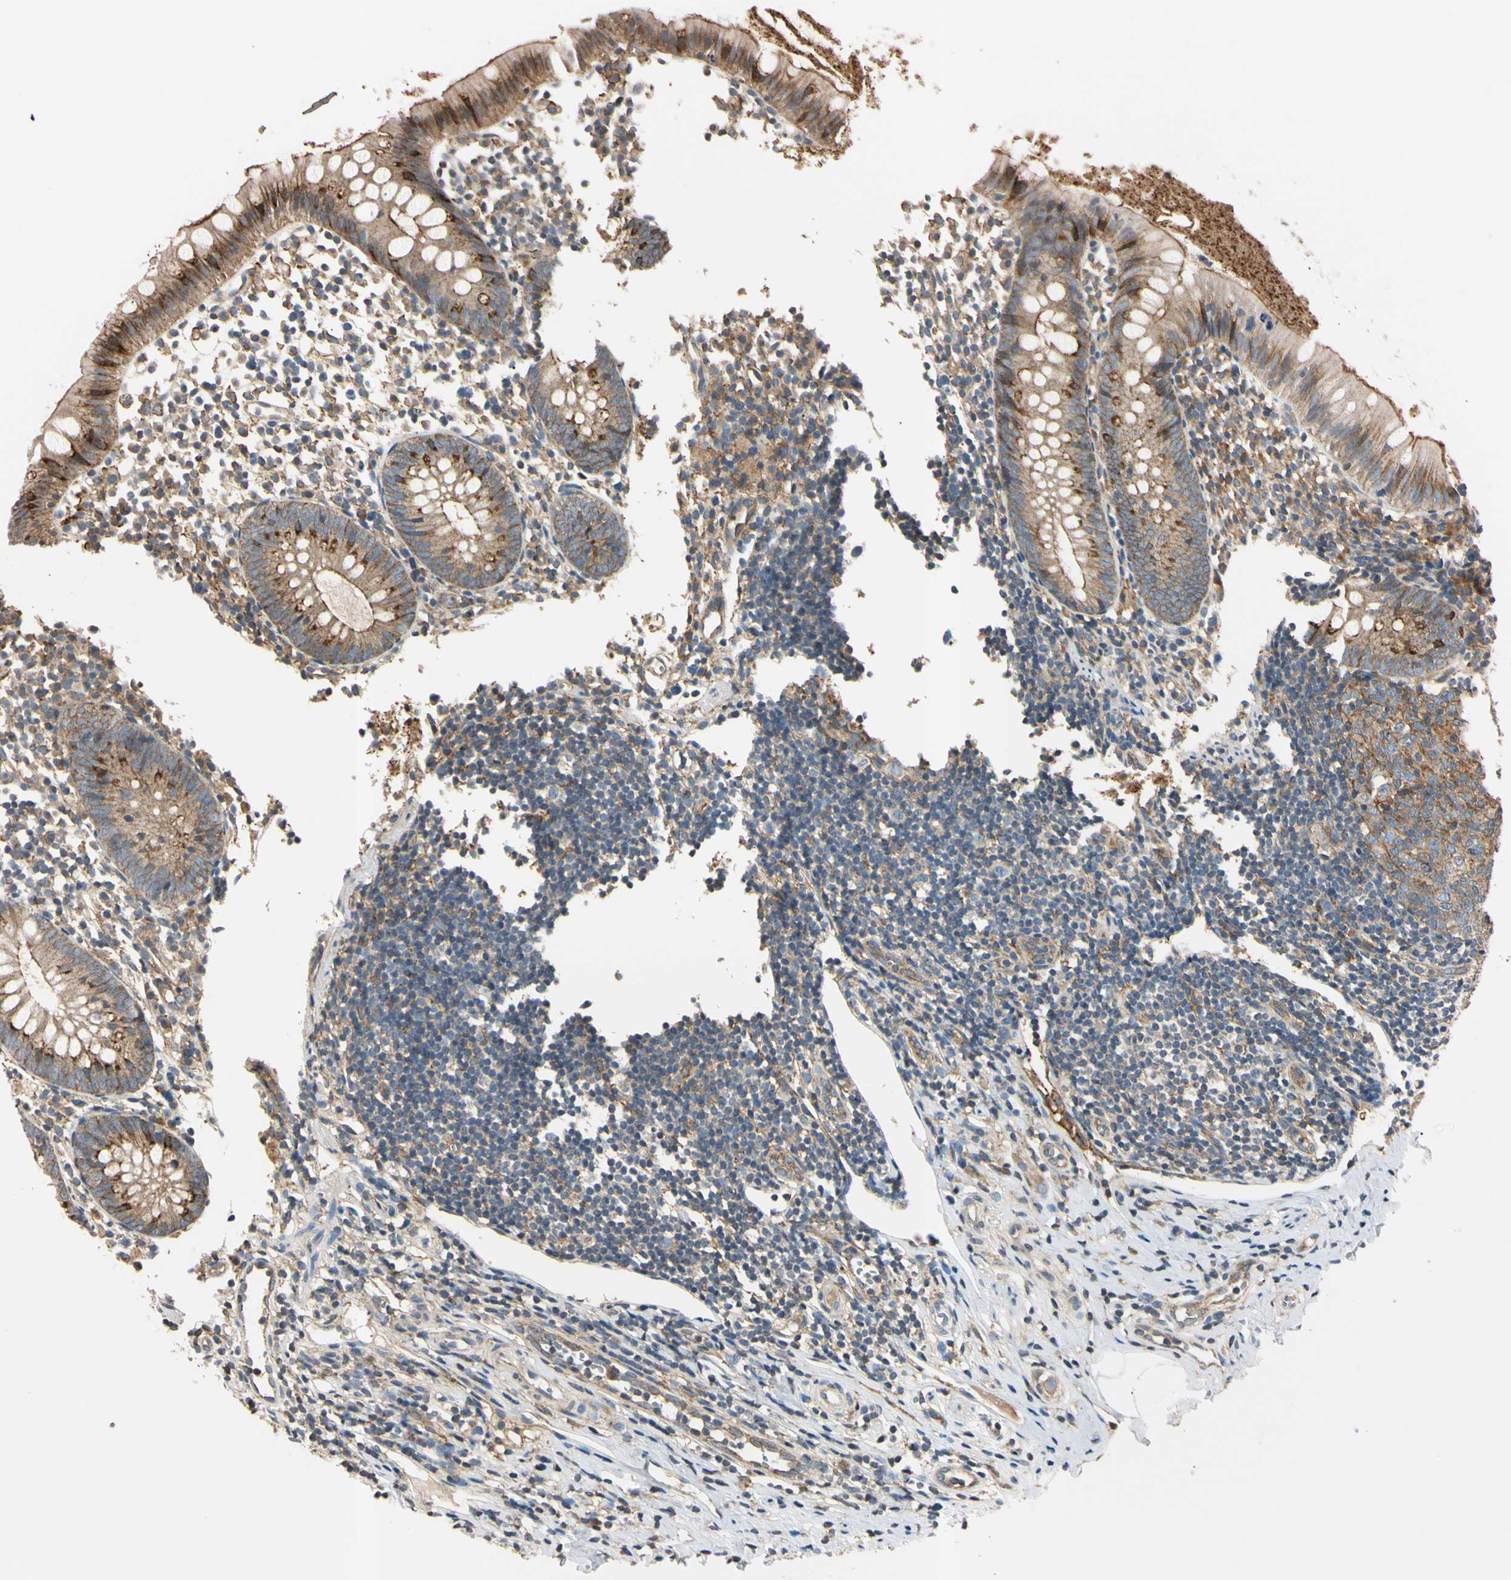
{"staining": {"intensity": "moderate", "quantity": "25%-75%", "location": "cytoplasmic/membranous"}, "tissue": "appendix", "cell_type": "Glandular cells", "image_type": "normal", "snomed": [{"axis": "morphology", "description": "Normal tissue, NOS"}, {"axis": "topography", "description": "Appendix"}], "caption": "Human appendix stained with a brown dye exhibits moderate cytoplasmic/membranous positive staining in approximately 25%-75% of glandular cells.", "gene": "EPN1", "patient": {"sex": "female", "age": 20}}